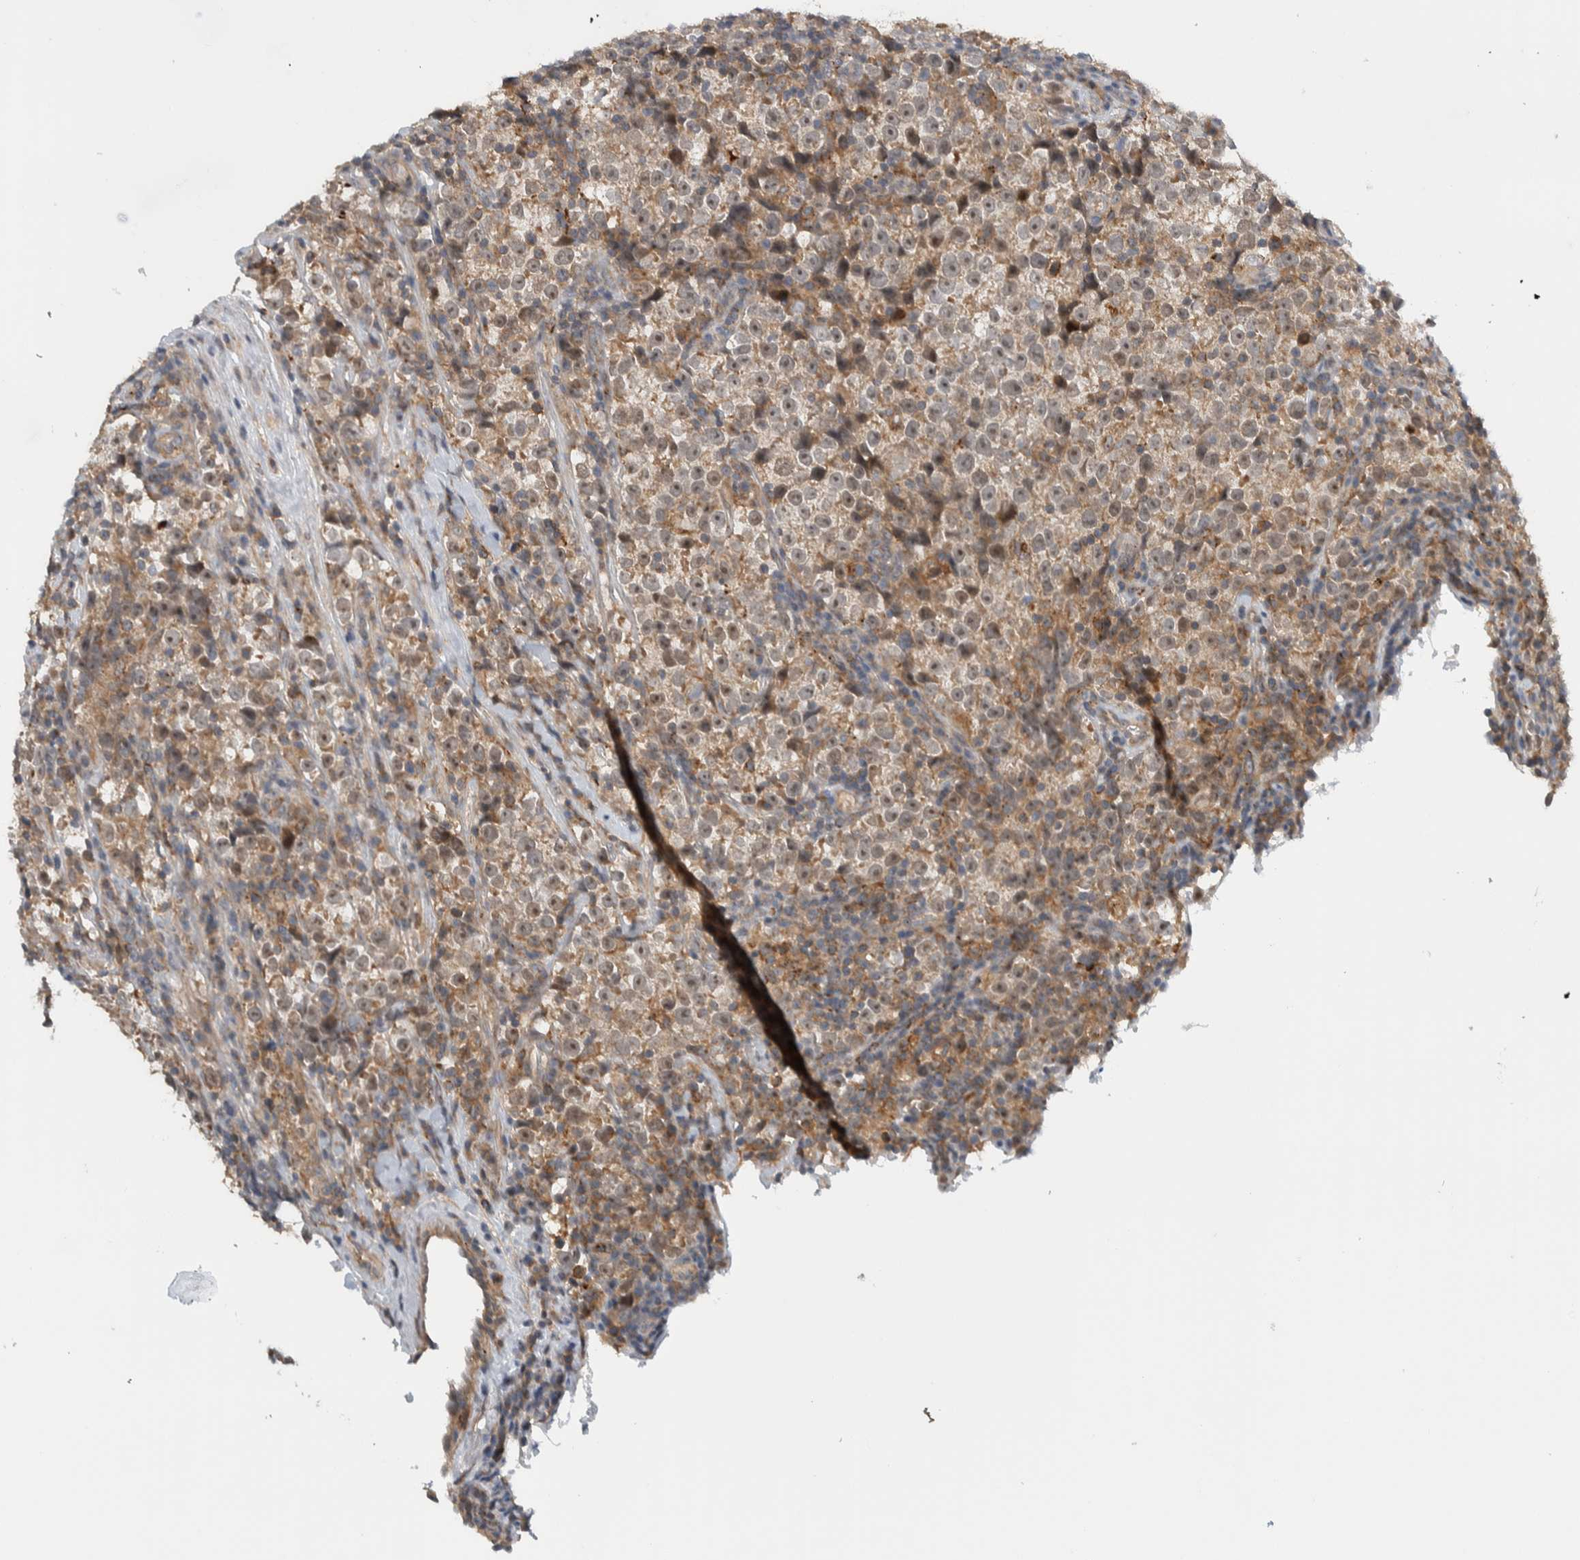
{"staining": {"intensity": "weak", "quantity": ">75%", "location": "cytoplasmic/membranous,nuclear"}, "tissue": "testis cancer", "cell_type": "Tumor cells", "image_type": "cancer", "snomed": [{"axis": "morphology", "description": "Normal tissue, NOS"}, {"axis": "morphology", "description": "Seminoma, NOS"}, {"axis": "topography", "description": "Testis"}], "caption": "Protein expression by IHC shows weak cytoplasmic/membranous and nuclear positivity in about >75% of tumor cells in testis cancer. (Stains: DAB (3,3'-diaminobenzidine) in brown, nuclei in blue, Microscopy: brightfield microscopy at high magnification).", "gene": "MPRIP", "patient": {"sex": "male", "age": 43}}